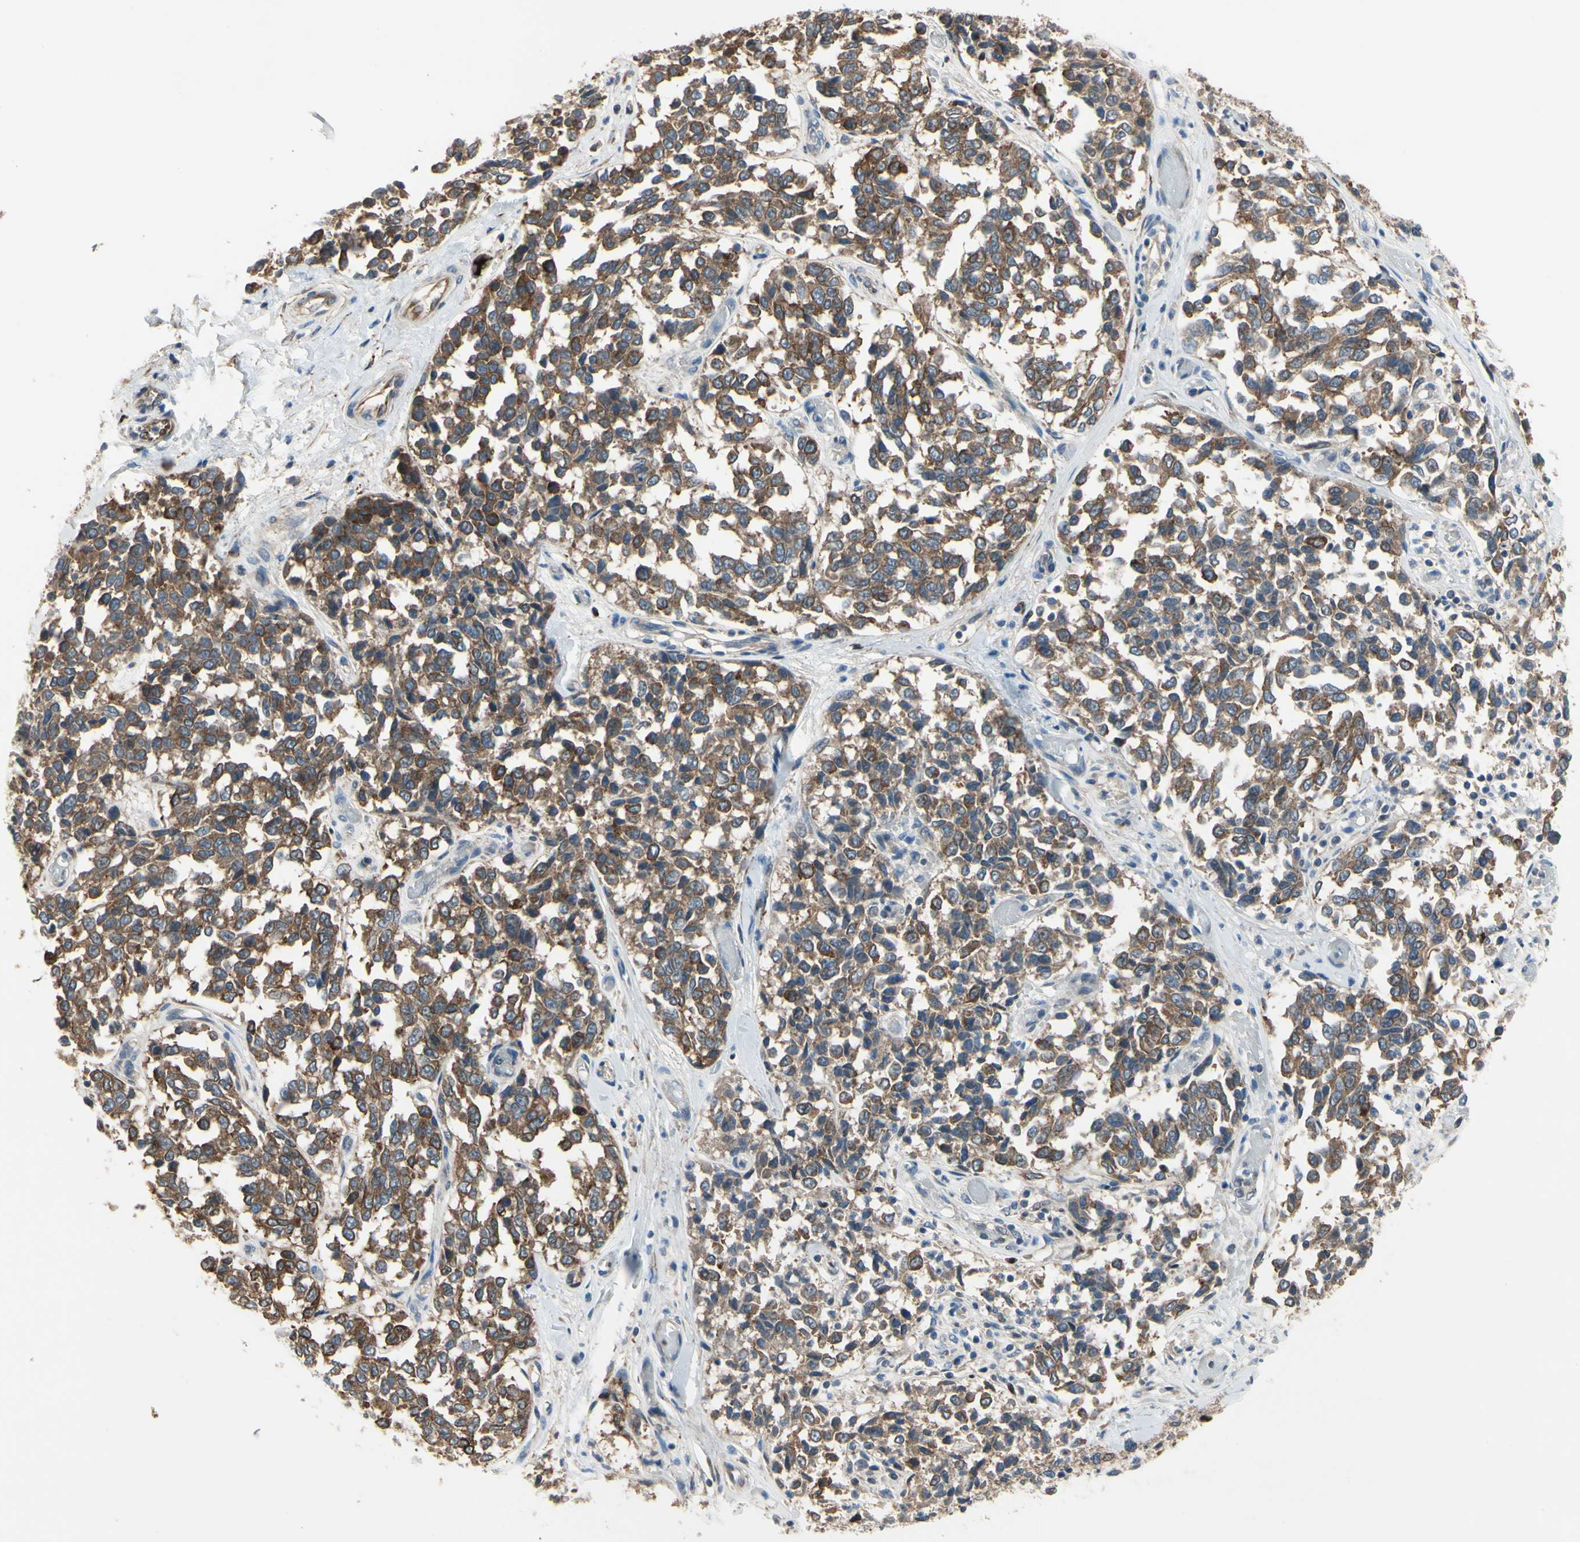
{"staining": {"intensity": "moderate", "quantity": ">75%", "location": "cytoplasmic/membranous"}, "tissue": "melanoma", "cell_type": "Tumor cells", "image_type": "cancer", "snomed": [{"axis": "morphology", "description": "Malignant melanoma, NOS"}, {"axis": "topography", "description": "Skin"}], "caption": "The histopathology image reveals staining of malignant melanoma, revealing moderate cytoplasmic/membranous protein positivity (brown color) within tumor cells. The staining was performed using DAB (3,3'-diaminobenzidine) to visualize the protein expression in brown, while the nuclei were stained in blue with hematoxylin (Magnification: 20x).", "gene": "CGREF1", "patient": {"sex": "female", "age": 64}}